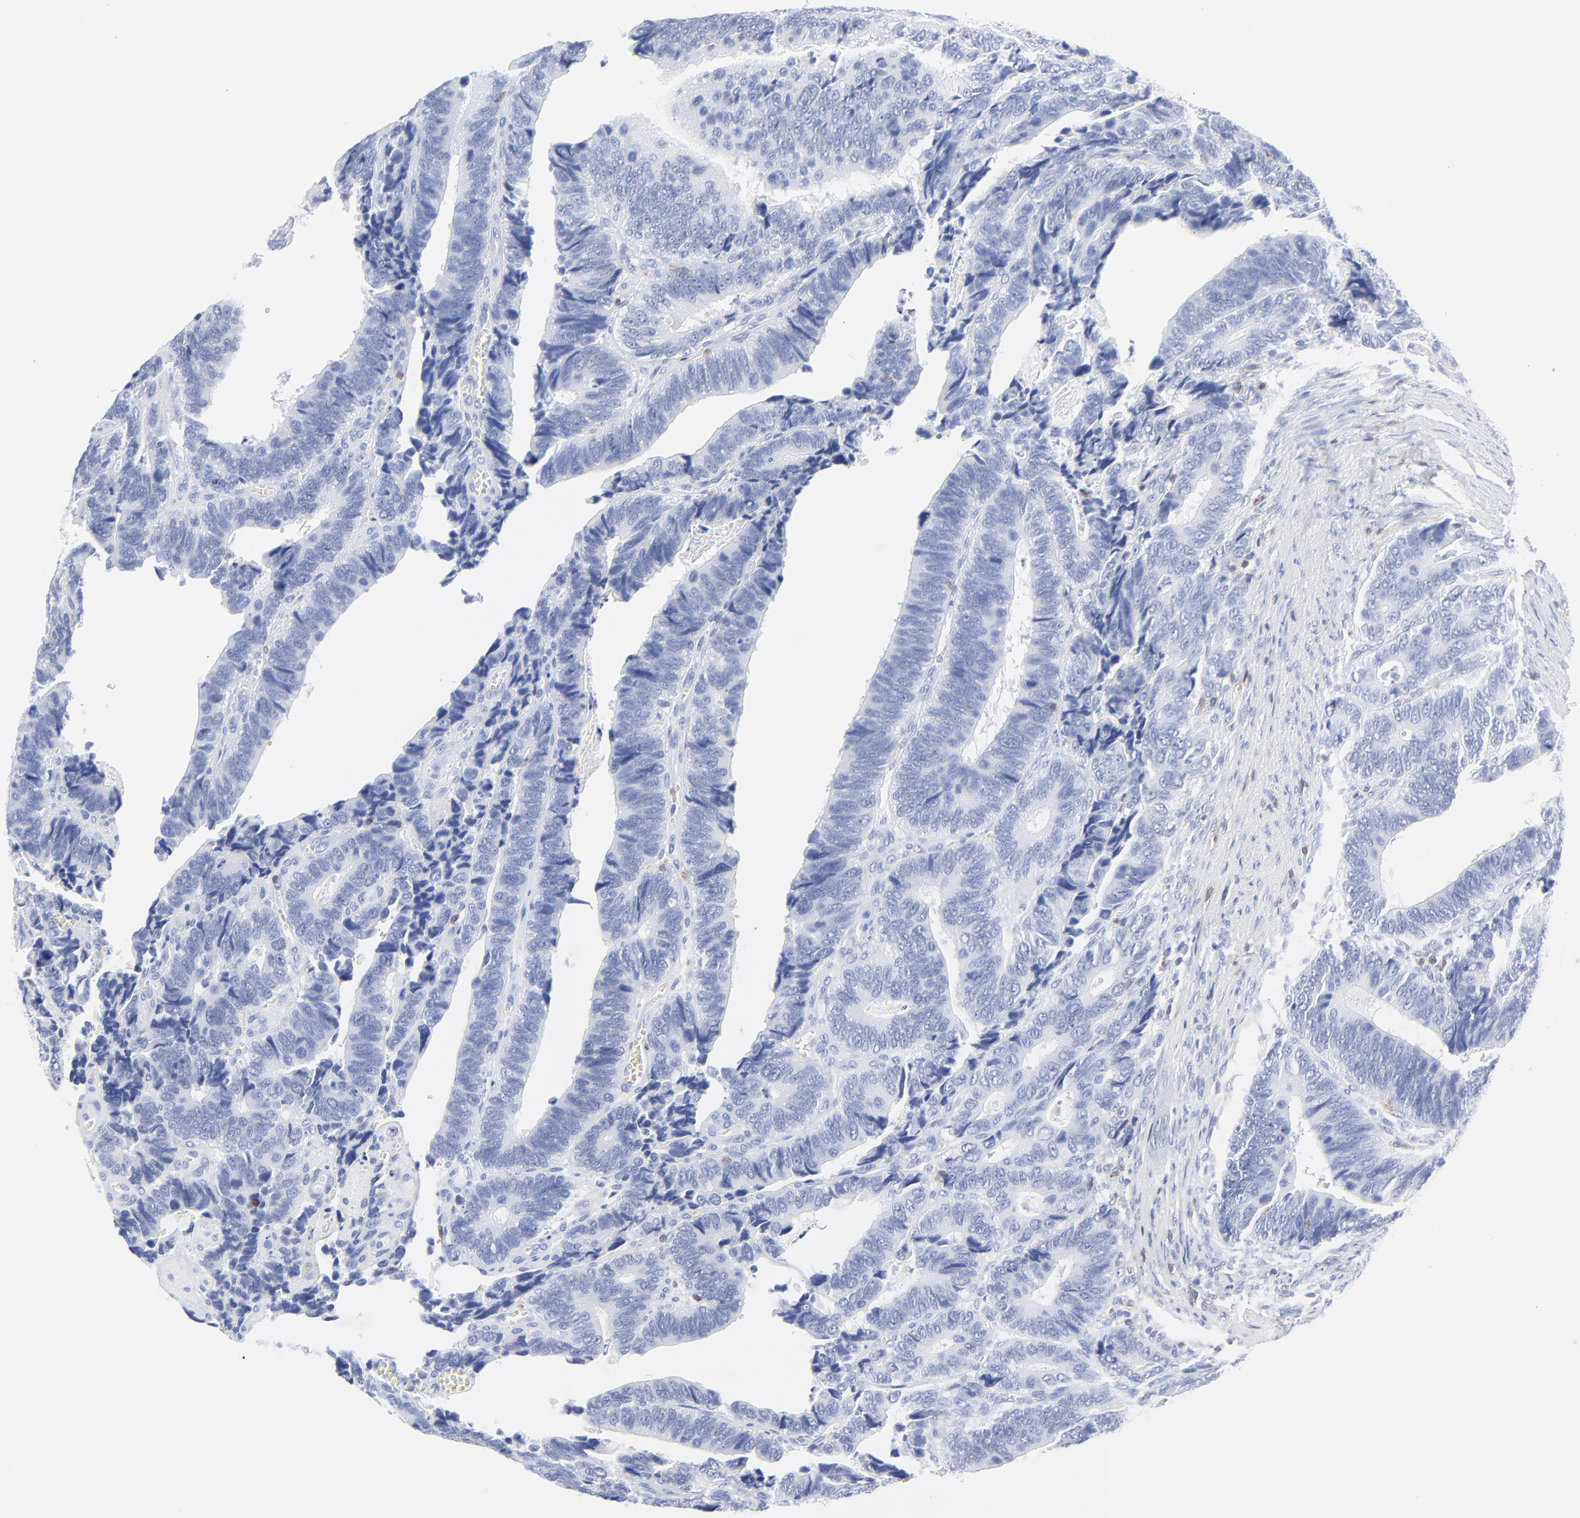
{"staining": {"intensity": "negative", "quantity": "none", "location": "none"}, "tissue": "colorectal cancer", "cell_type": "Tumor cells", "image_type": "cancer", "snomed": [{"axis": "morphology", "description": "Adenocarcinoma, NOS"}, {"axis": "topography", "description": "Colon"}], "caption": "Tumor cells are negative for brown protein staining in adenocarcinoma (colorectal). Nuclei are stained in blue.", "gene": "LCK", "patient": {"sex": "male", "age": 72}}